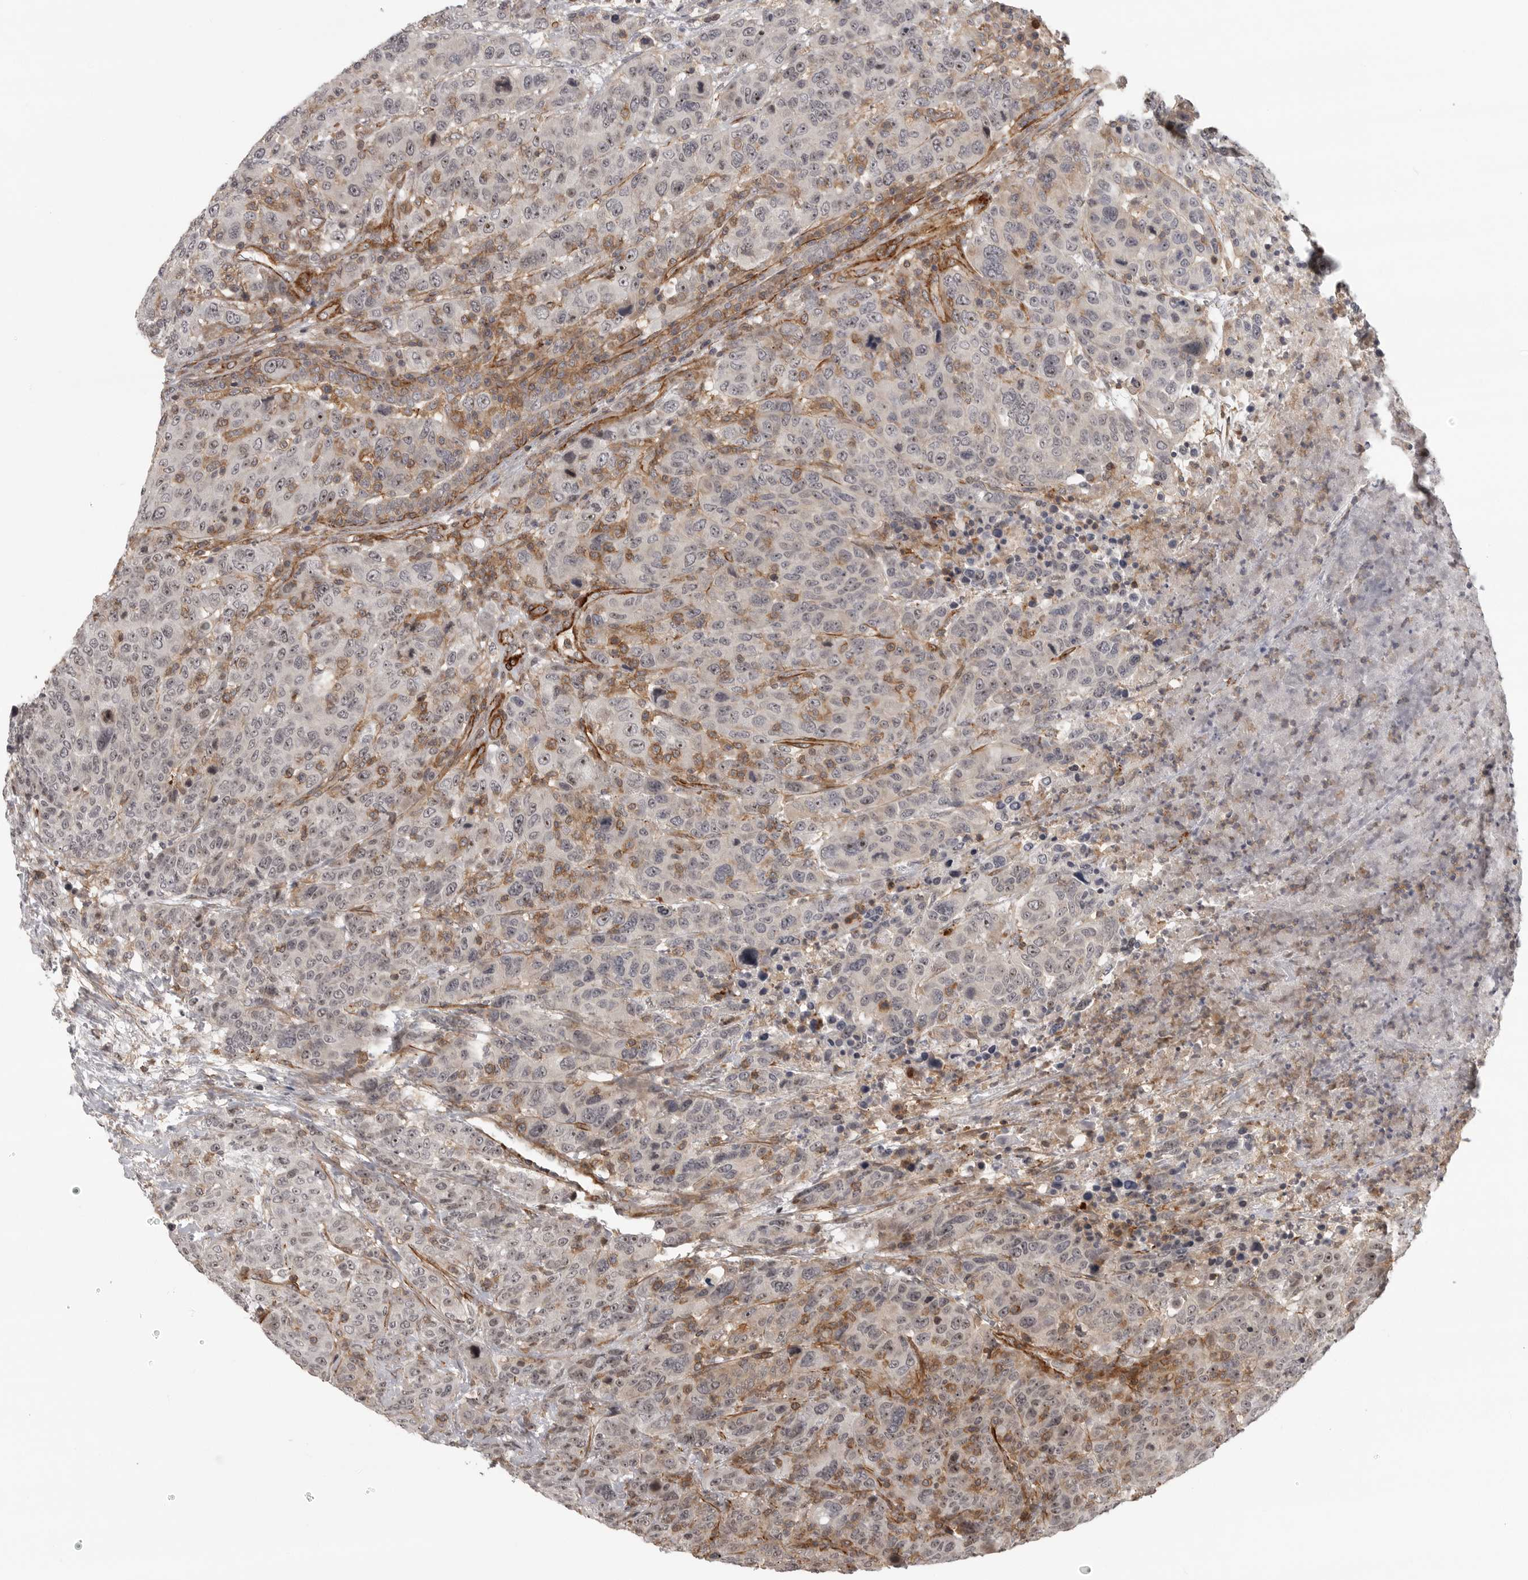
{"staining": {"intensity": "moderate", "quantity": "<25%", "location": "cytoplasmic/membranous,nuclear"}, "tissue": "breast cancer", "cell_type": "Tumor cells", "image_type": "cancer", "snomed": [{"axis": "morphology", "description": "Duct carcinoma"}, {"axis": "topography", "description": "Breast"}], "caption": "Immunohistochemistry (IHC) of human invasive ductal carcinoma (breast) shows low levels of moderate cytoplasmic/membranous and nuclear staining in approximately <25% of tumor cells. (Stains: DAB in brown, nuclei in blue, Microscopy: brightfield microscopy at high magnification).", "gene": "TUT4", "patient": {"sex": "female", "age": 37}}